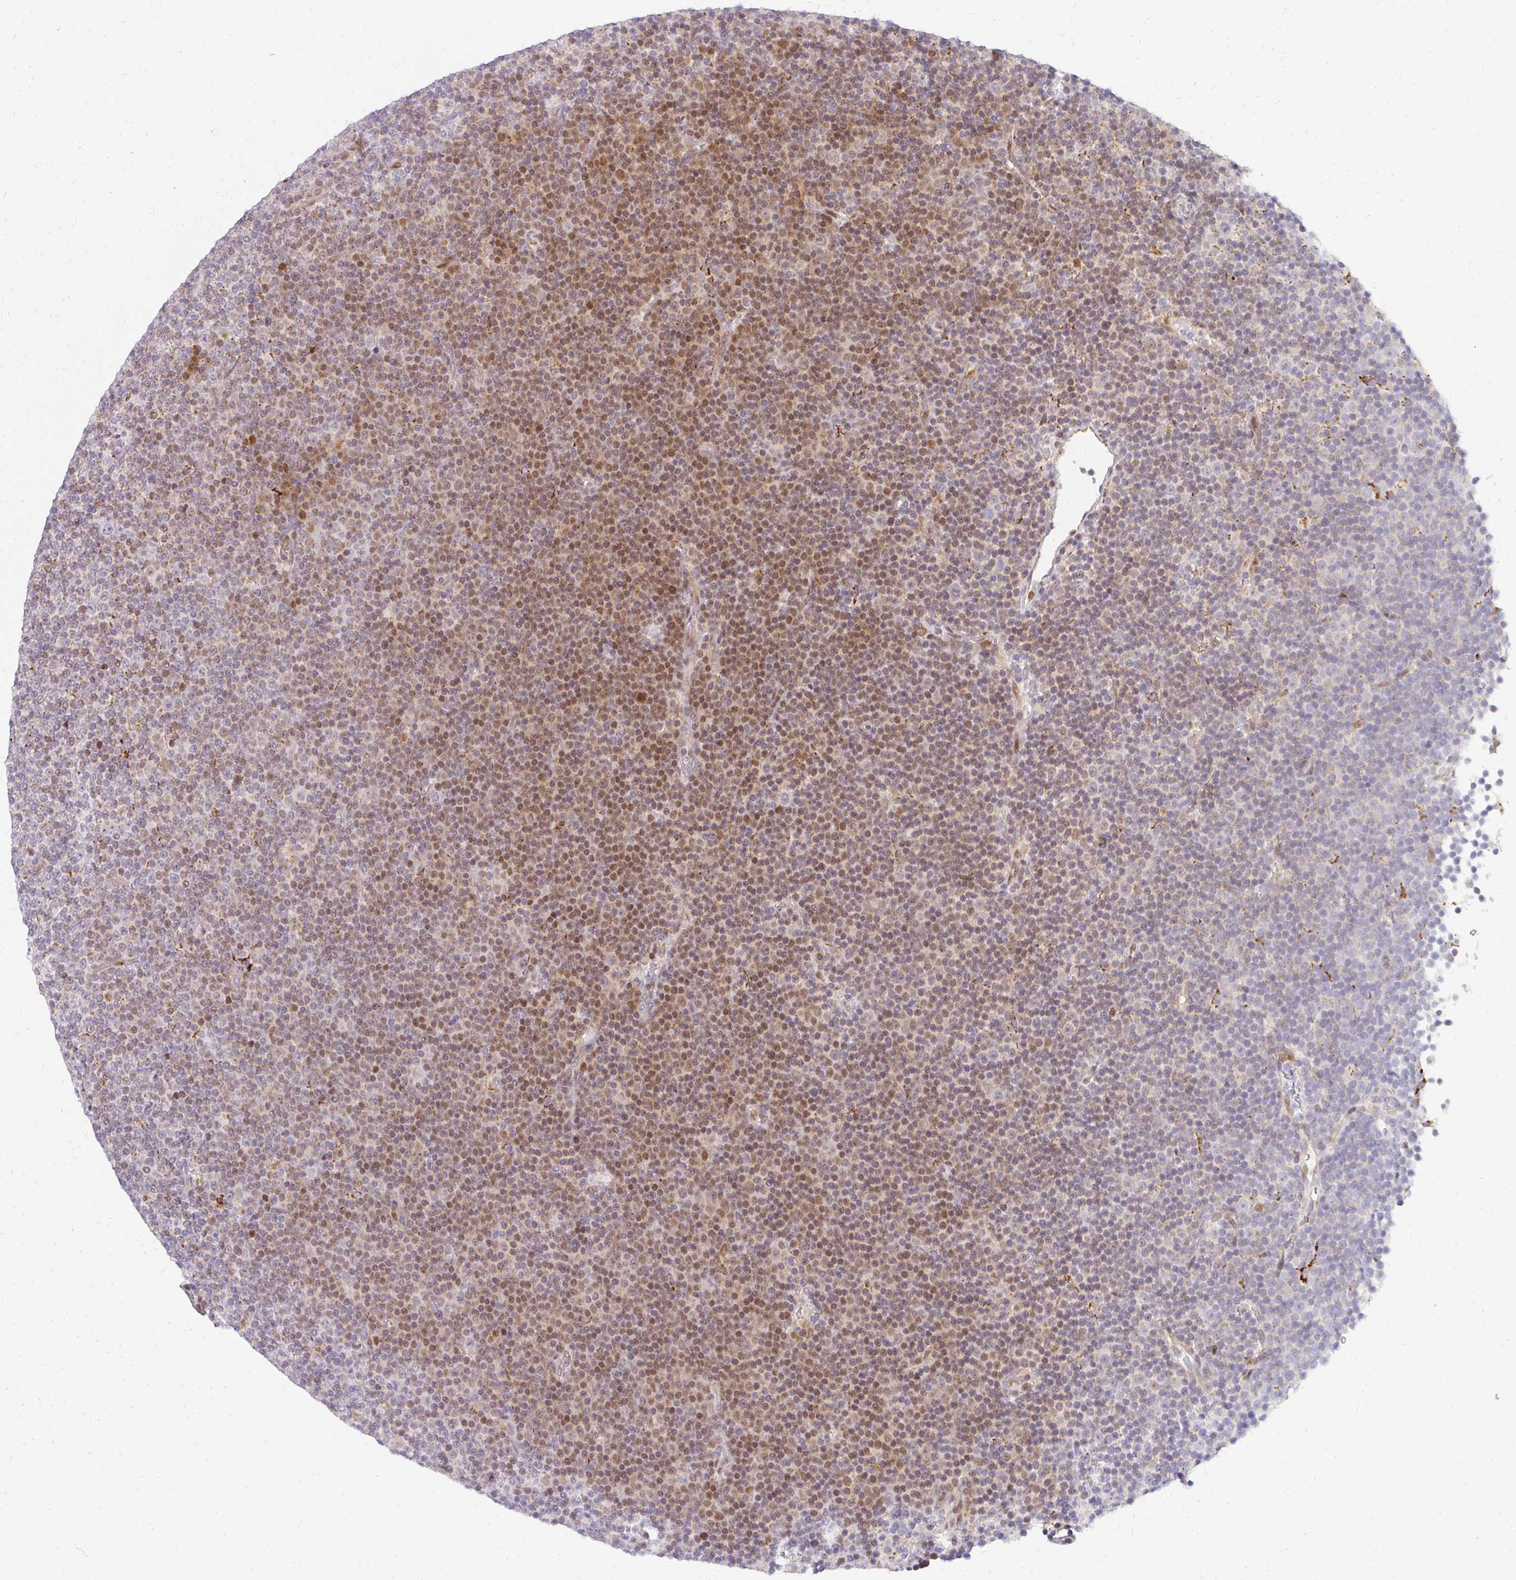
{"staining": {"intensity": "moderate", "quantity": "25%-75%", "location": "nuclear"}, "tissue": "lymphoma", "cell_type": "Tumor cells", "image_type": "cancer", "snomed": [{"axis": "morphology", "description": "Malignant lymphoma, non-Hodgkin's type, Low grade"}, {"axis": "topography", "description": "Lymph node"}], "caption": "Immunohistochemistry (DAB) staining of malignant lymphoma, non-Hodgkin's type (low-grade) reveals moderate nuclear protein expression in approximately 25%-75% of tumor cells.", "gene": "PLA2G5", "patient": {"sex": "female", "age": 67}}